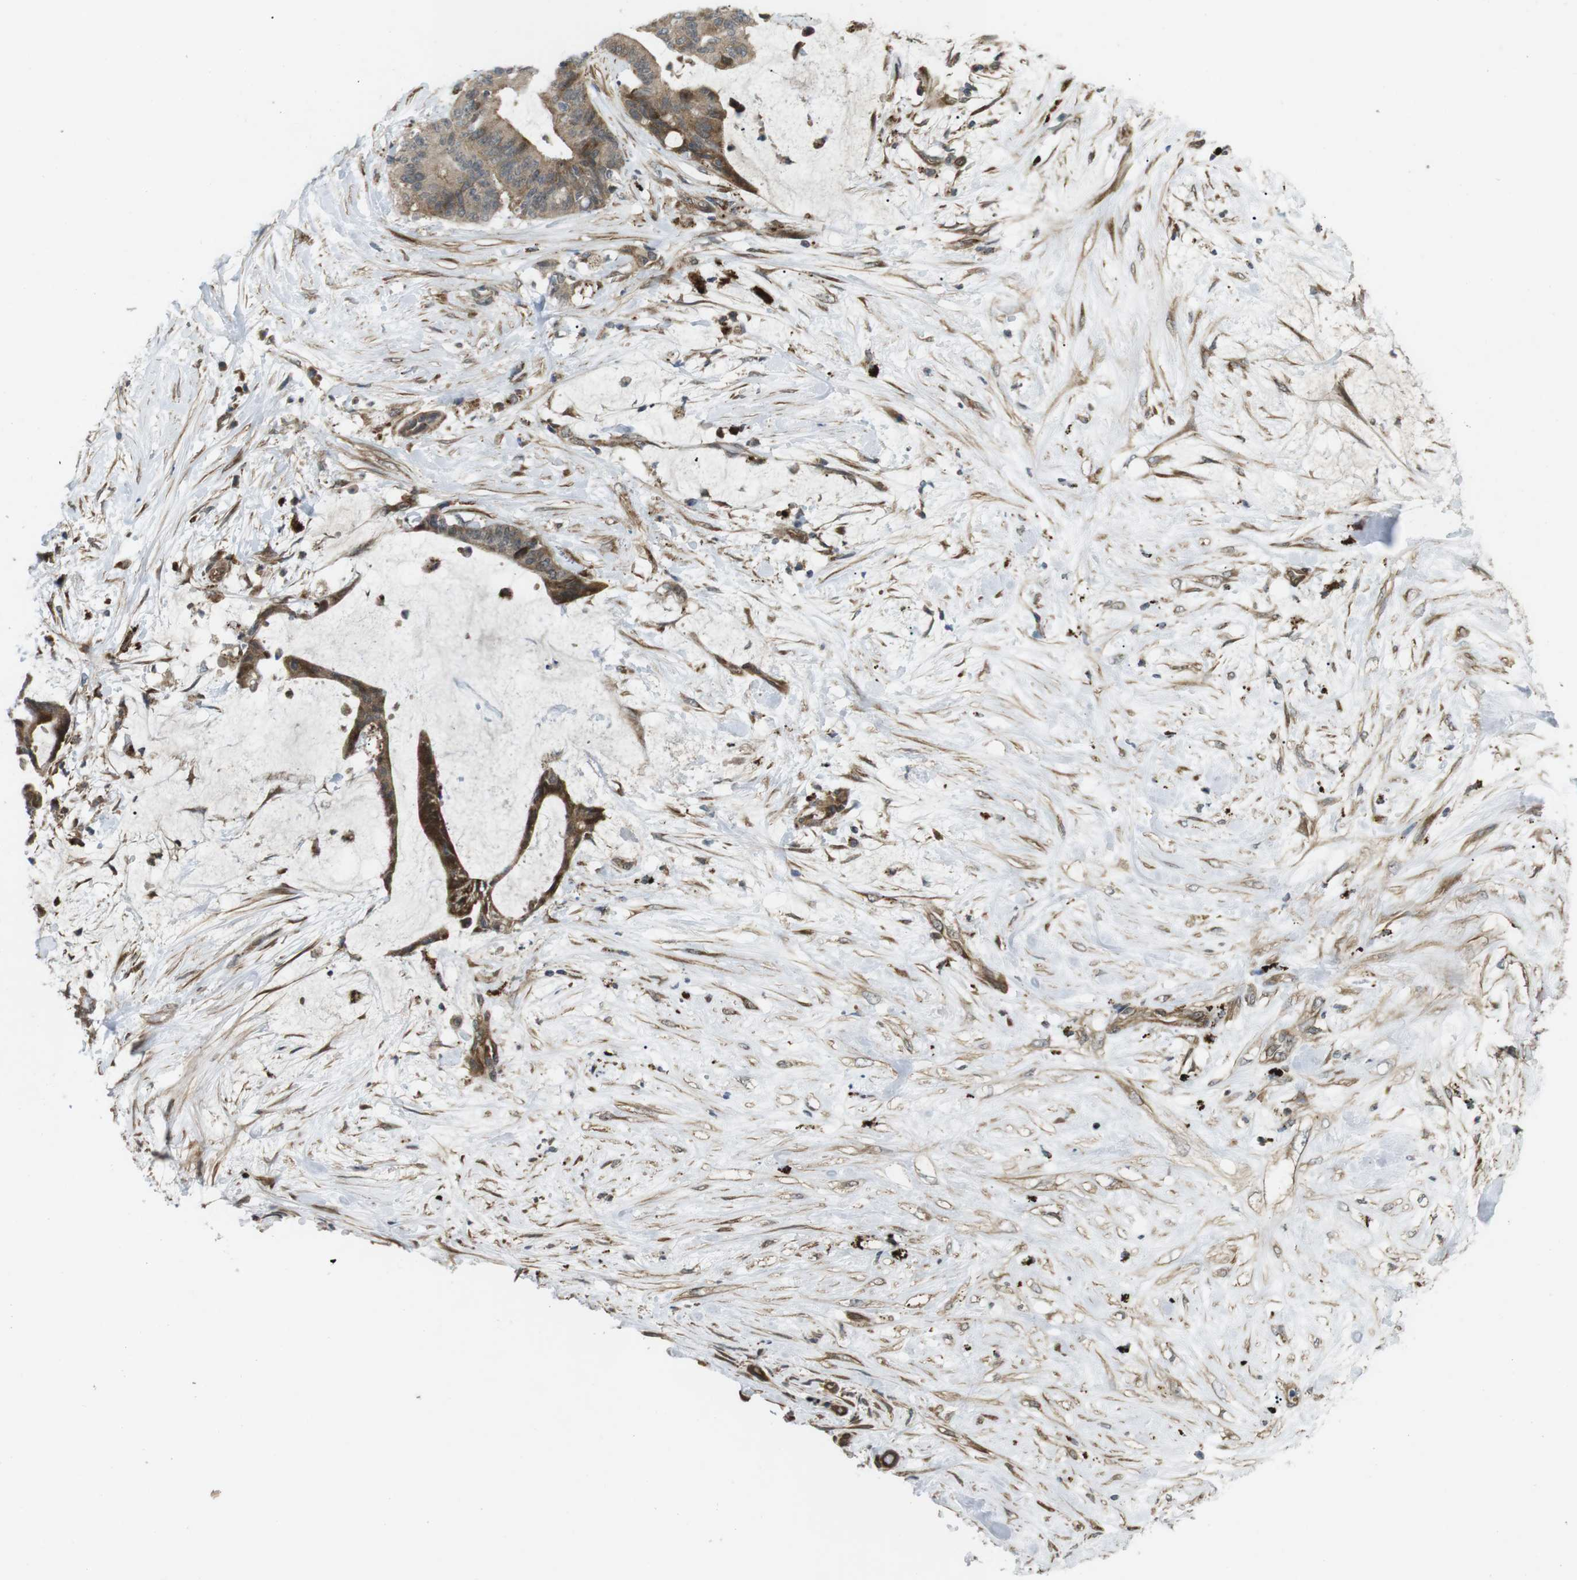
{"staining": {"intensity": "moderate", "quantity": ">75%", "location": "cytoplasmic/membranous"}, "tissue": "liver cancer", "cell_type": "Tumor cells", "image_type": "cancer", "snomed": [{"axis": "morphology", "description": "Cholangiocarcinoma"}, {"axis": "topography", "description": "Liver"}], "caption": "Liver cancer (cholangiocarcinoma) stained for a protein displays moderate cytoplasmic/membranous positivity in tumor cells.", "gene": "KANK2", "patient": {"sex": "female", "age": 73}}